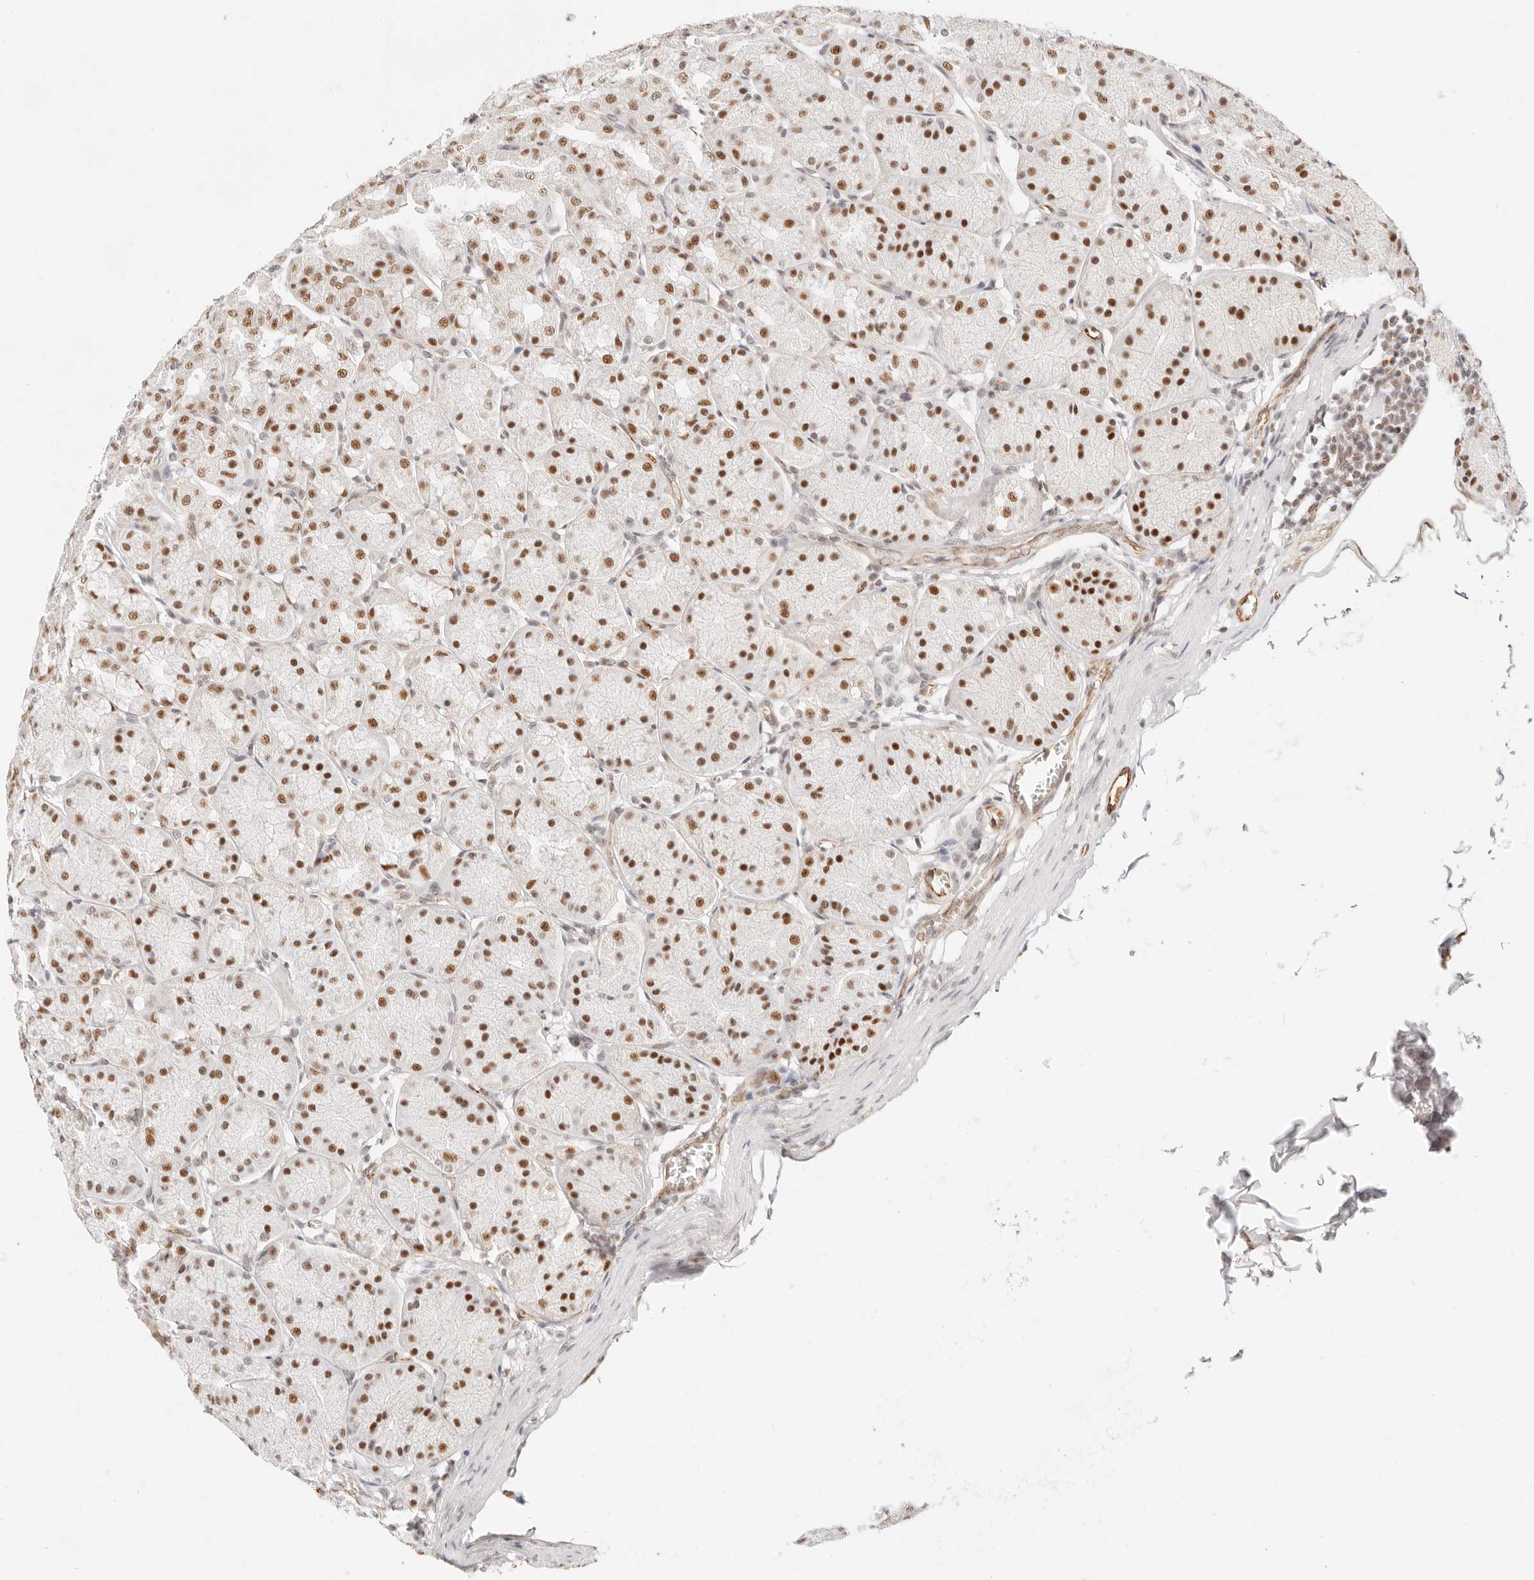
{"staining": {"intensity": "strong", "quantity": ">75%", "location": "nuclear"}, "tissue": "stomach", "cell_type": "Glandular cells", "image_type": "normal", "snomed": [{"axis": "morphology", "description": "Normal tissue, NOS"}, {"axis": "topography", "description": "Stomach"}], "caption": "The photomicrograph displays a brown stain indicating the presence of a protein in the nuclear of glandular cells in stomach.", "gene": "ZC3H11A", "patient": {"sex": "male", "age": 42}}